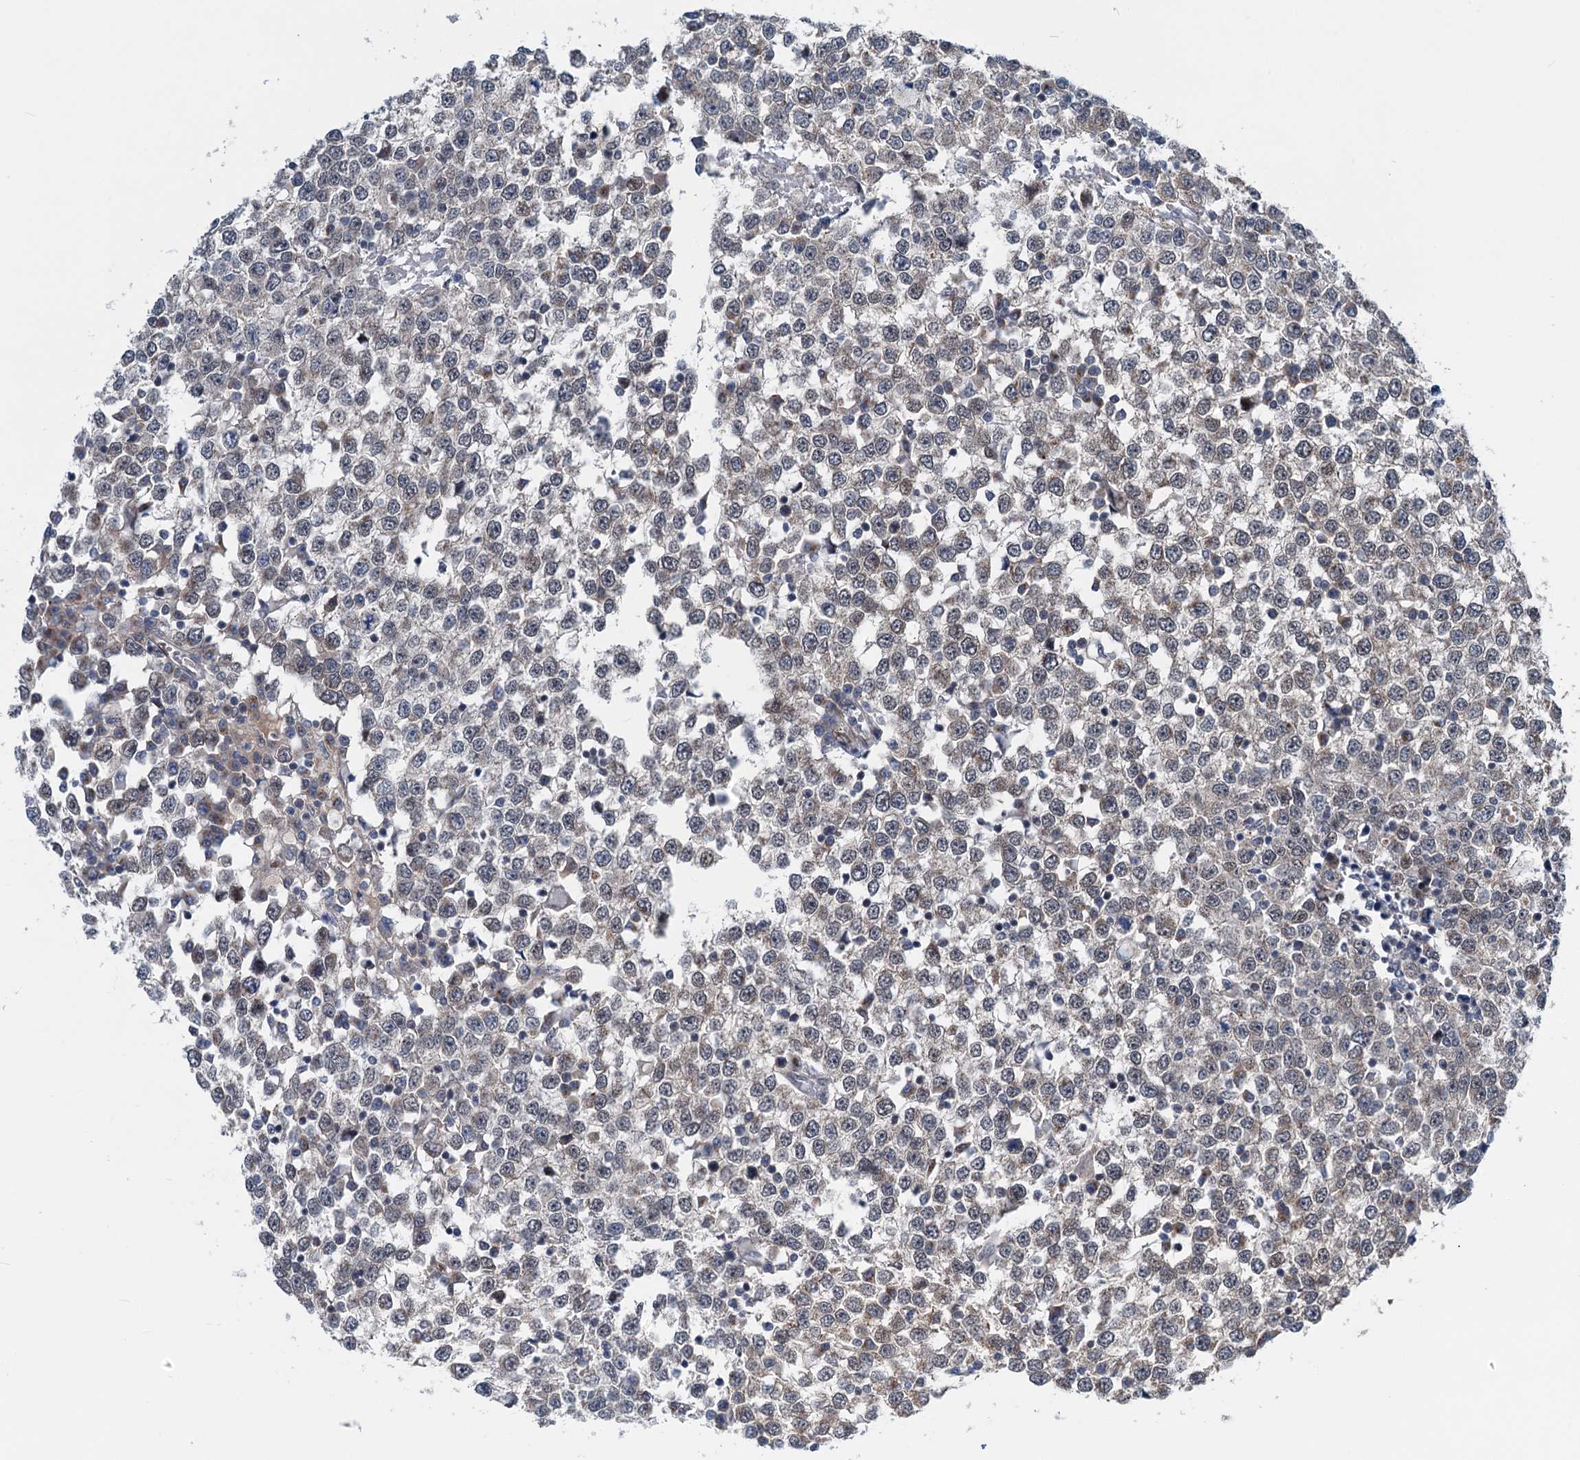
{"staining": {"intensity": "weak", "quantity": "<25%", "location": "nuclear"}, "tissue": "testis cancer", "cell_type": "Tumor cells", "image_type": "cancer", "snomed": [{"axis": "morphology", "description": "Seminoma, NOS"}, {"axis": "topography", "description": "Testis"}], "caption": "IHC image of human testis seminoma stained for a protein (brown), which exhibits no staining in tumor cells.", "gene": "DYNC2I2", "patient": {"sex": "male", "age": 65}}